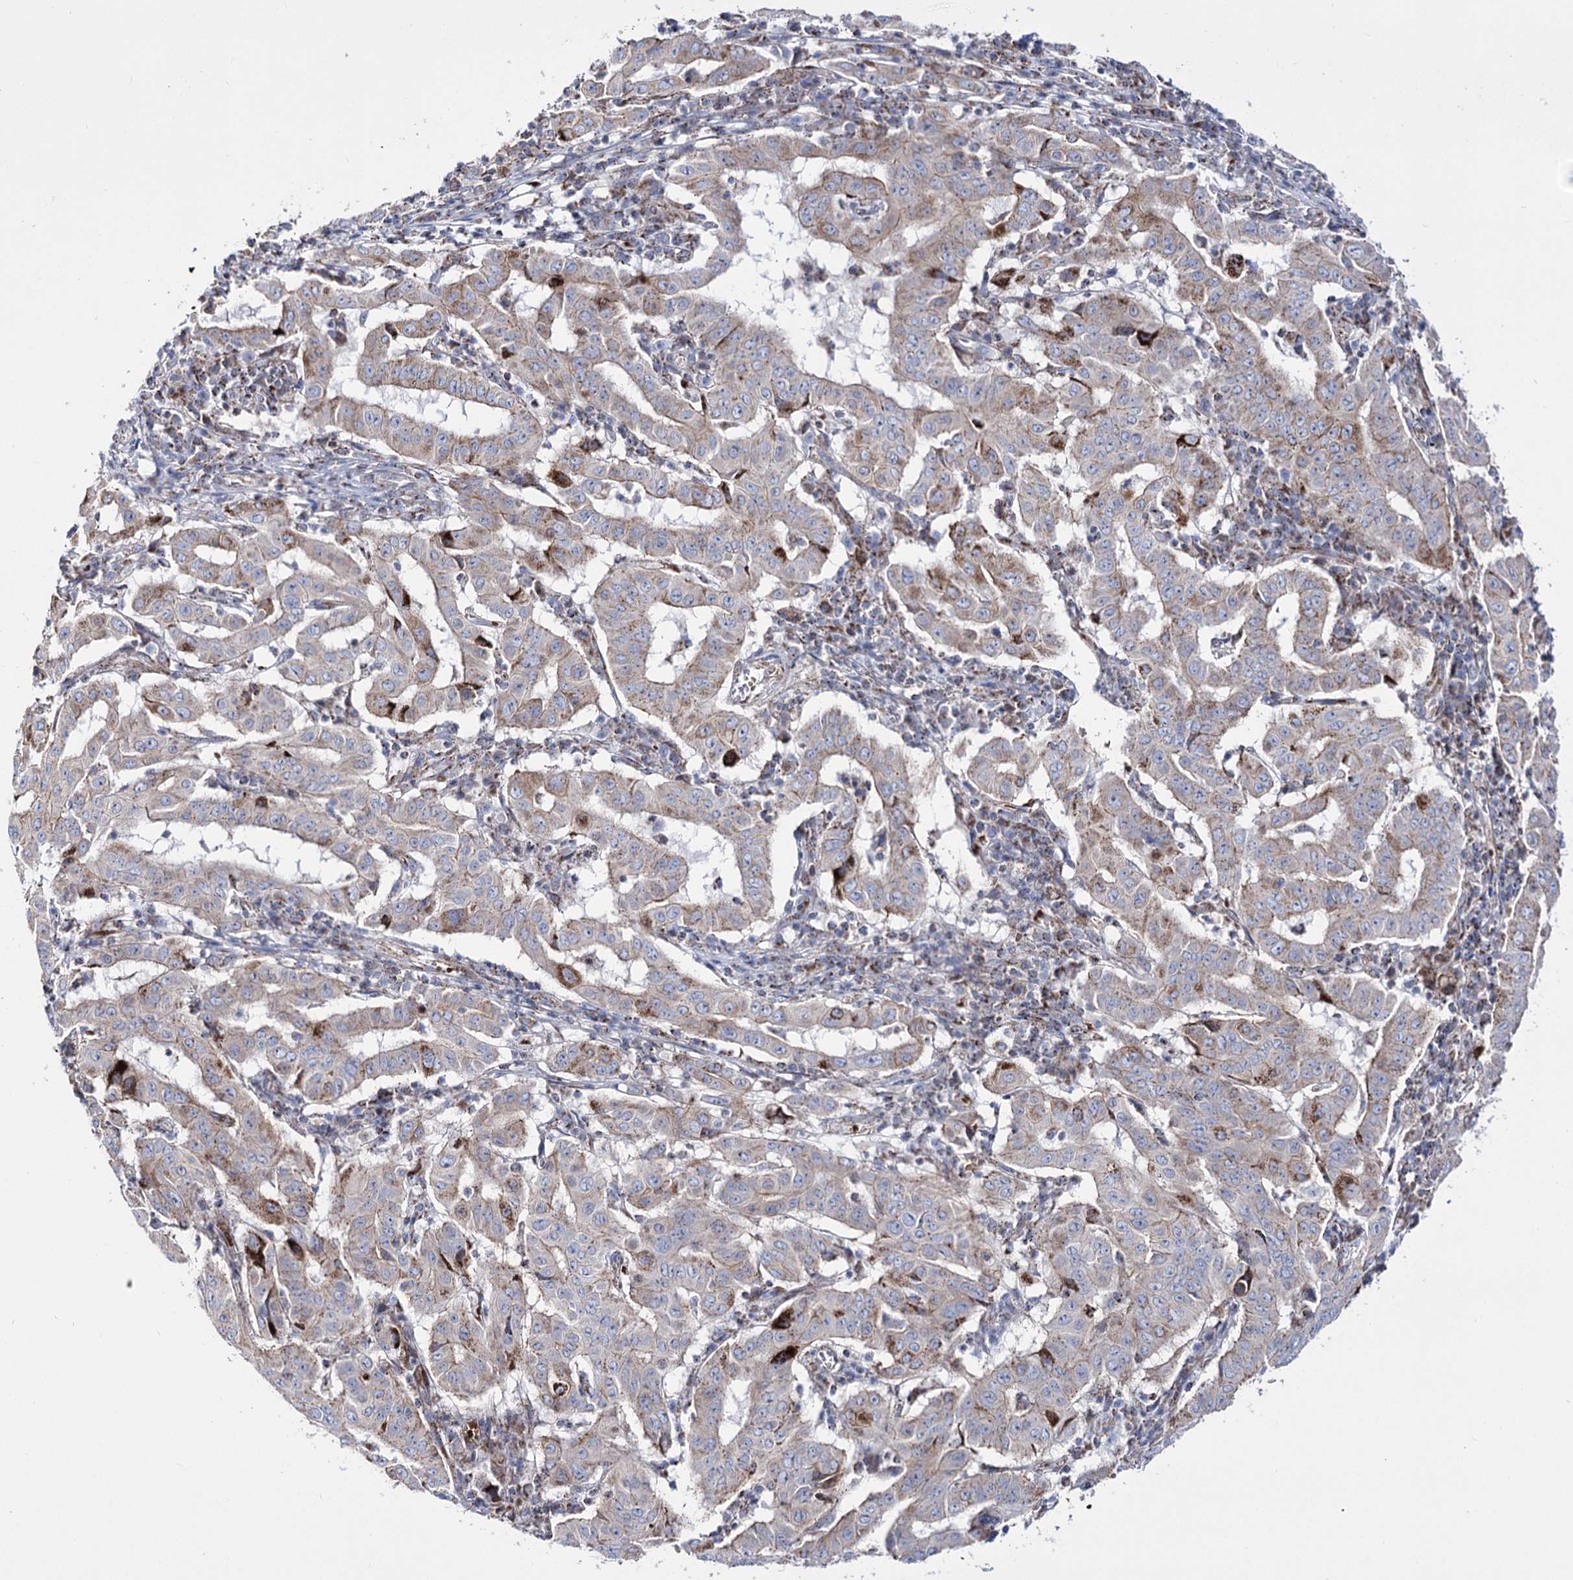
{"staining": {"intensity": "strong", "quantity": "<25%", "location": "cytoplasmic/membranous"}, "tissue": "pancreatic cancer", "cell_type": "Tumor cells", "image_type": "cancer", "snomed": [{"axis": "morphology", "description": "Adenocarcinoma, NOS"}, {"axis": "topography", "description": "Pancreas"}], "caption": "IHC staining of pancreatic cancer (adenocarcinoma), which demonstrates medium levels of strong cytoplasmic/membranous expression in approximately <25% of tumor cells indicating strong cytoplasmic/membranous protein positivity. The staining was performed using DAB (brown) for protein detection and nuclei were counterstained in hematoxylin (blue).", "gene": "OSBPL5", "patient": {"sex": "male", "age": 63}}